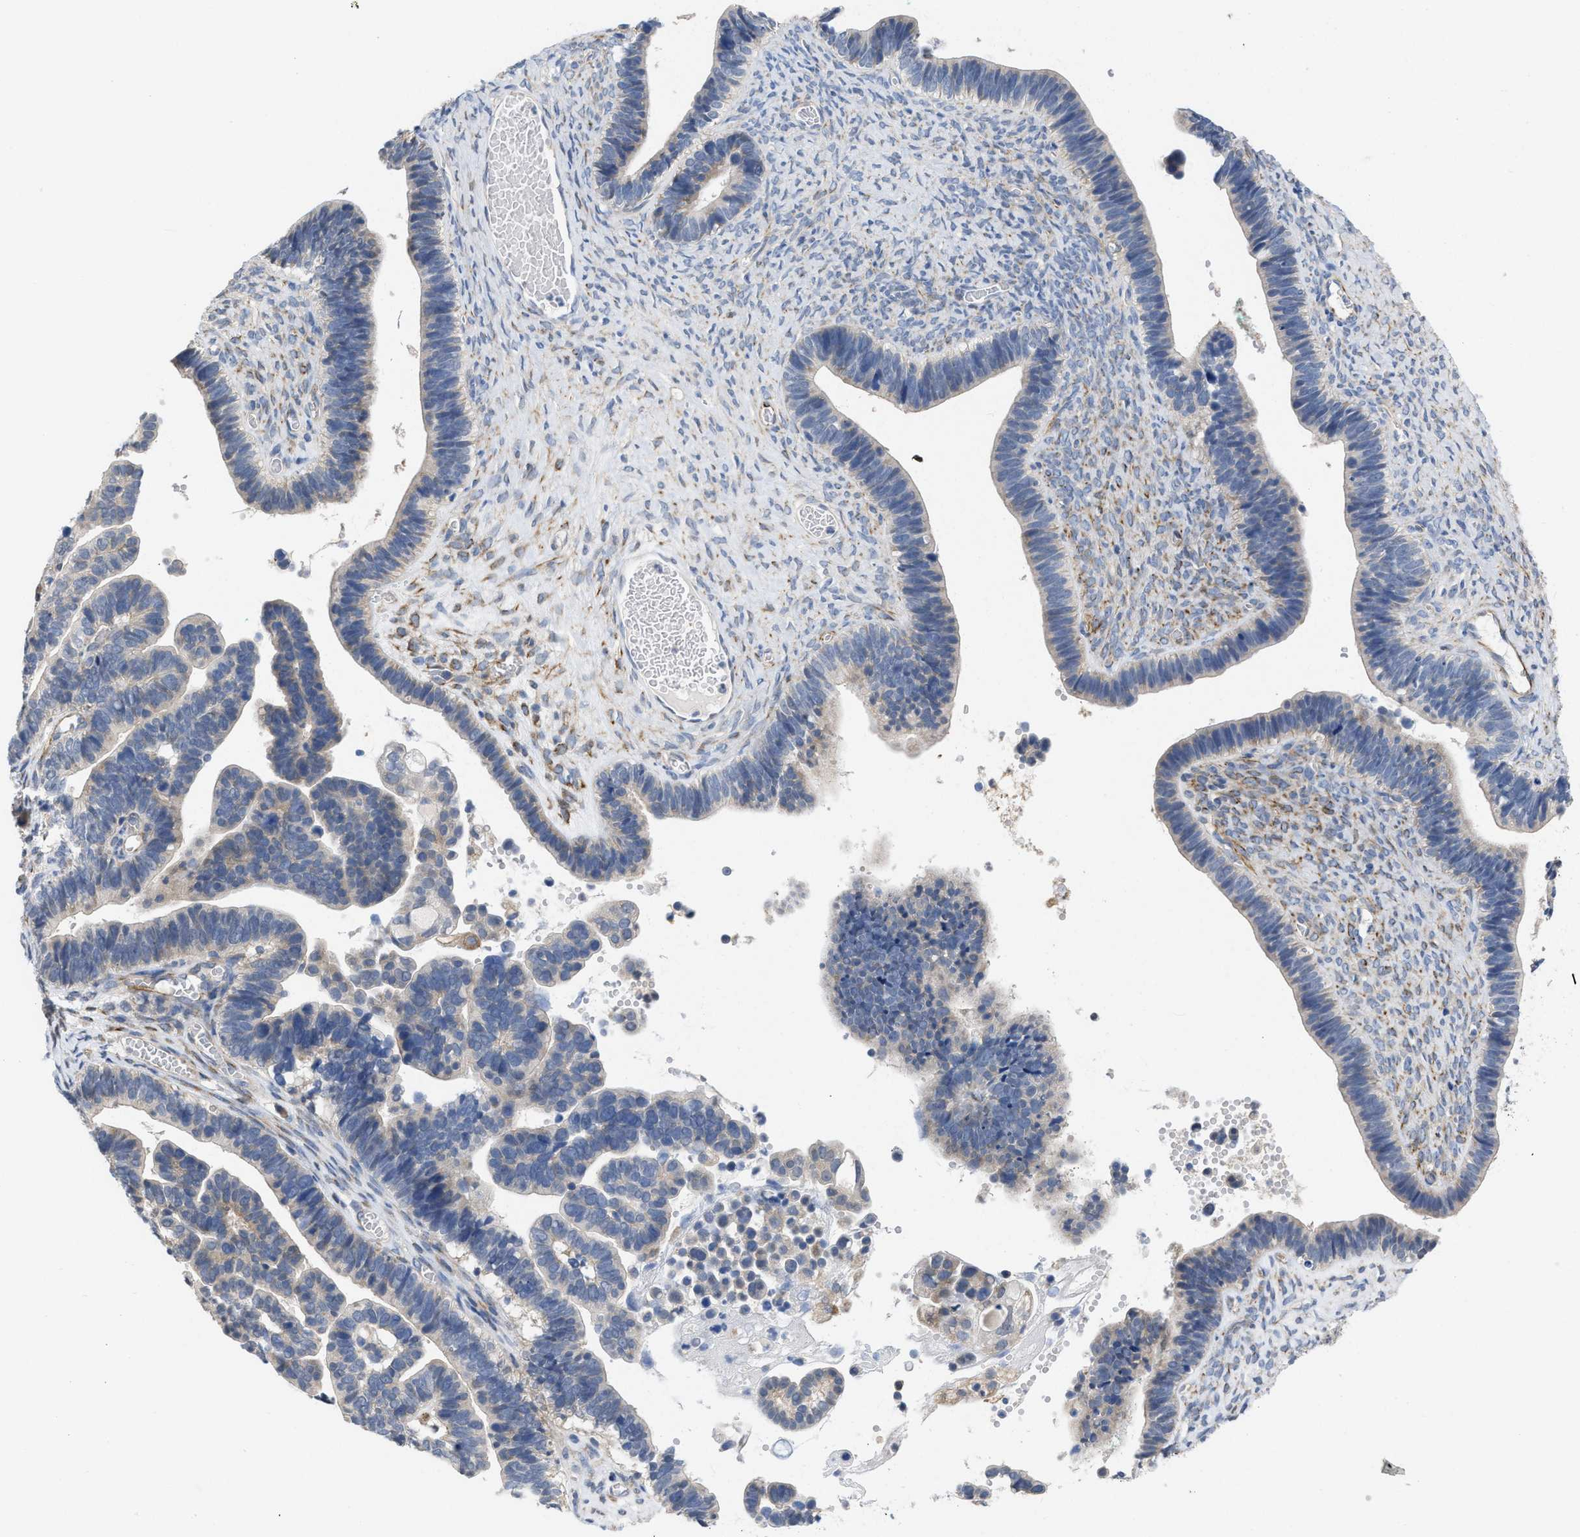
{"staining": {"intensity": "negative", "quantity": "none", "location": "none"}, "tissue": "ovarian cancer", "cell_type": "Tumor cells", "image_type": "cancer", "snomed": [{"axis": "morphology", "description": "Cystadenocarcinoma, serous, NOS"}, {"axis": "topography", "description": "Ovary"}], "caption": "IHC photomicrograph of ovarian cancer (serous cystadenocarcinoma) stained for a protein (brown), which shows no expression in tumor cells. Nuclei are stained in blue.", "gene": "TMEM131", "patient": {"sex": "female", "age": 56}}